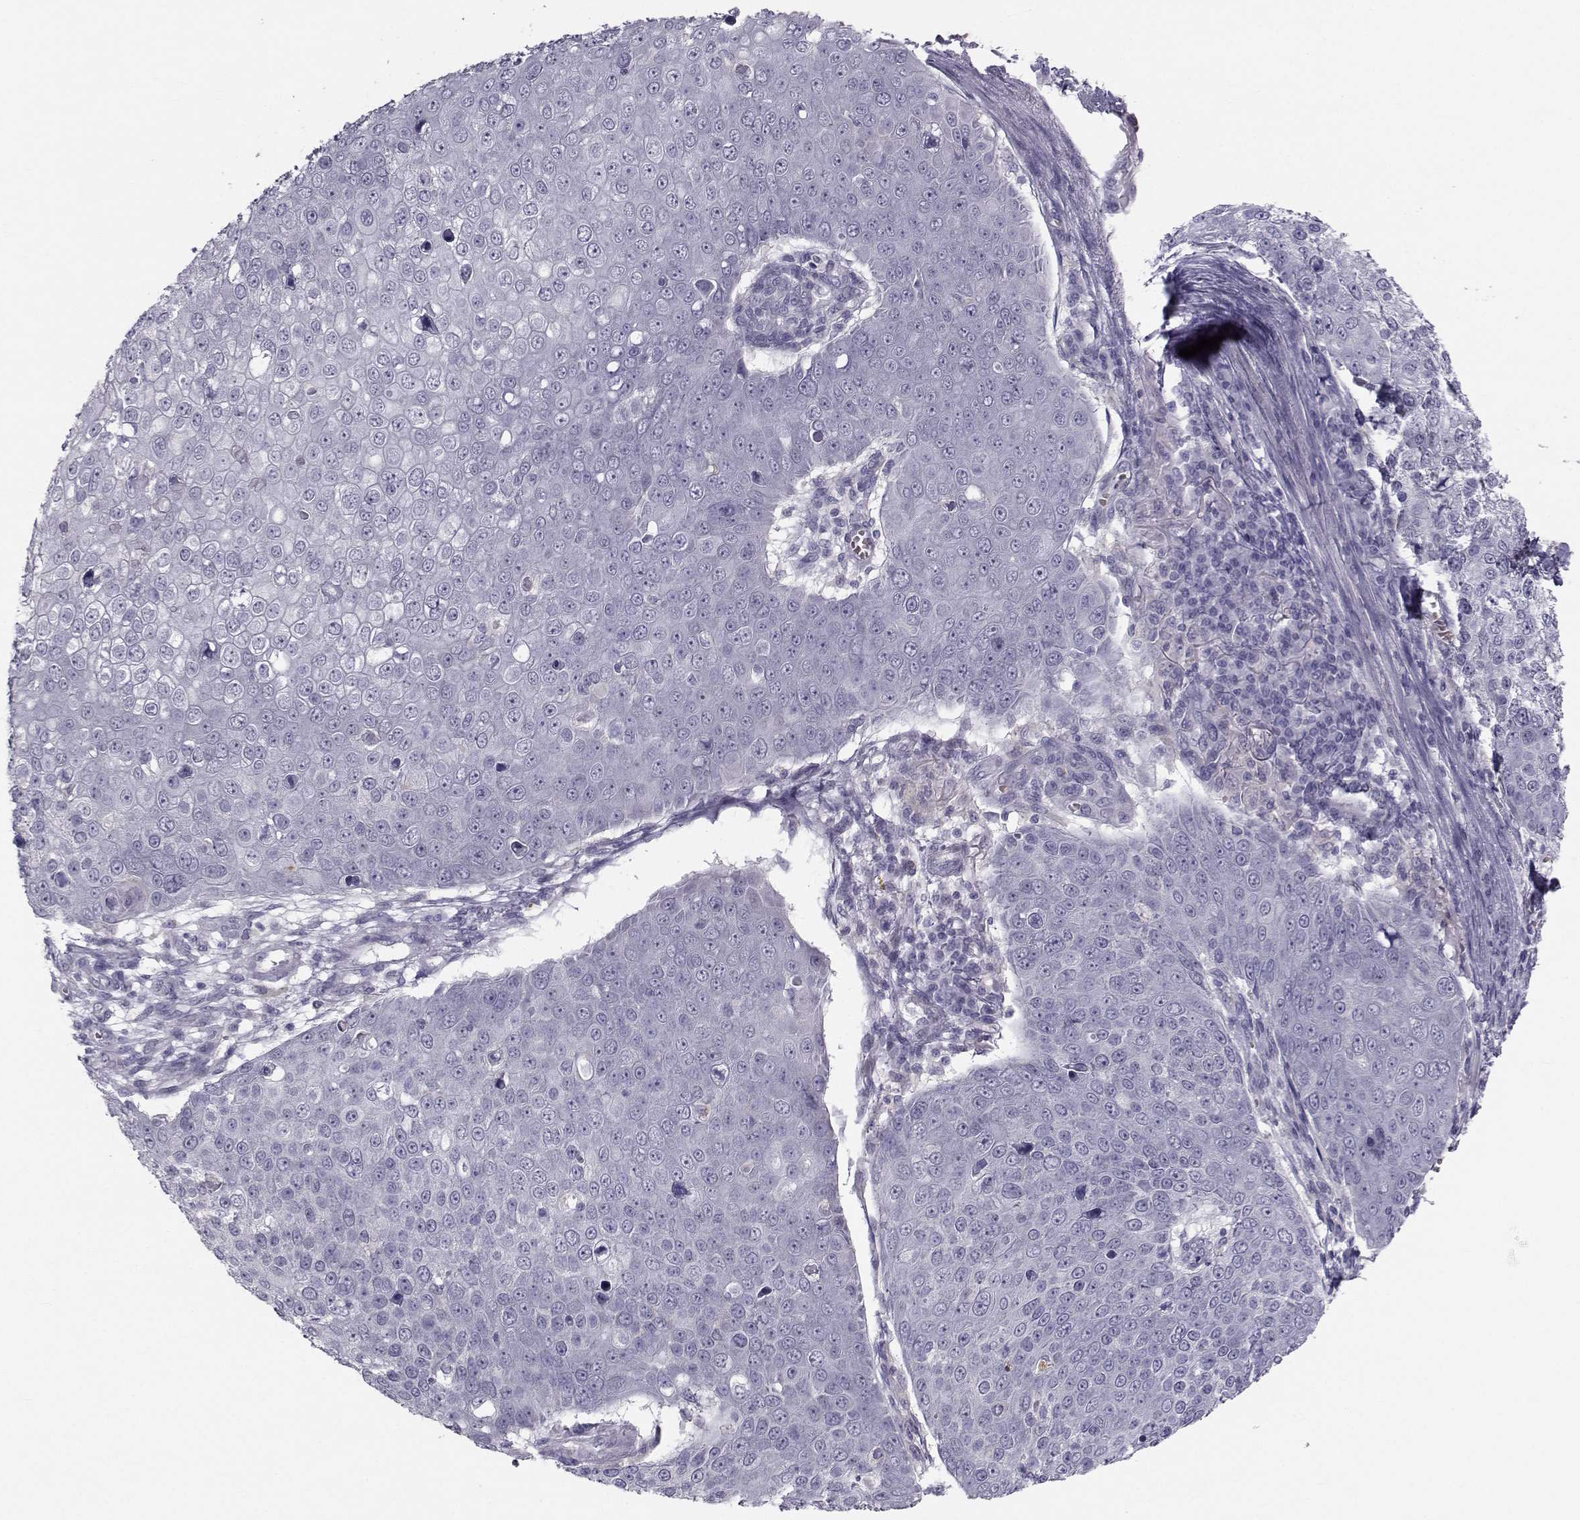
{"staining": {"intensity": "negative", "quantity": "none", "location": "none"}, "tissue": "skin cancer", "cell_type": "Tumor cells", "image_type": "cancer", "snomed": [{"axis": "morphology", "description": "Squamous cell carcinoma, NOS"}, {"axis": "topography", "description": "Skin"}], "caption": "A photomicrograph of human skin cancer is negative for staining in tumor cells. The staining is performed using DAB (3,3'-diaminobenzidine) brown chromogen with nuclei counter-stained in using hematoxylin.", "gene": "GARIN3", "patient": {"sex": "male", "age": 71}}